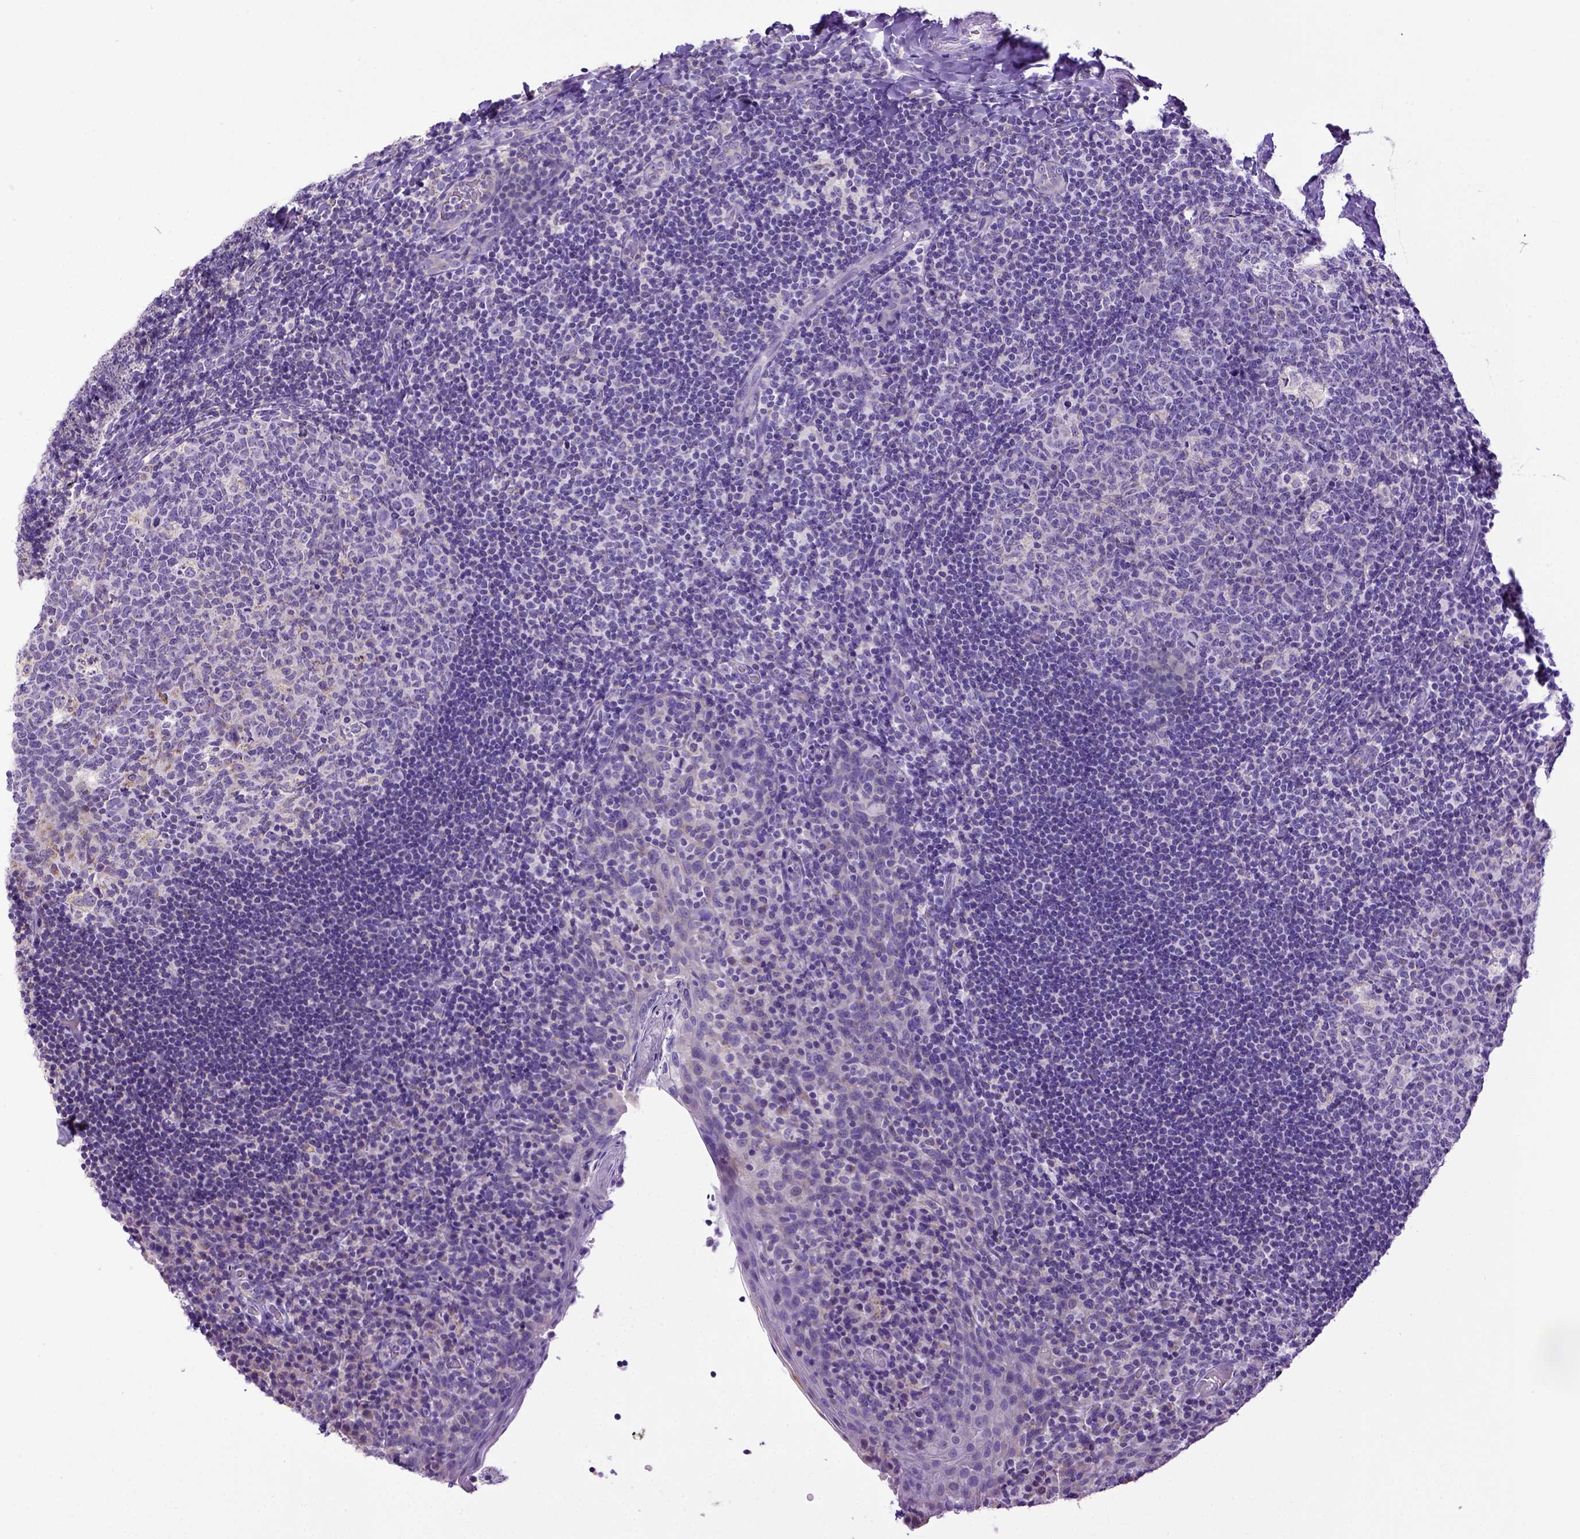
{"staining": {"intensity": "negative", "quantity": "none", "location": "none"}, "tissue": "tonsil", "cell_type": "Germinal center cells", "image_type": "normal", "snomed": [{"axis": "morphology", "description": "Normal tissue, NOS"}, {"axis": "topography", "description": "Tonsil"}], "caption": "Immunohistochemistry histopathology image of unremarkable tonsil: human tonsil stained with DAB (3,3'-diaminobenzidine) shows no significant protein staining in germinal center cells. (Immunohistochemistry, brightfield microscopy, high magnification).", "gene": "SPEF1", "patient": {"sex": "male", "age": 17}}